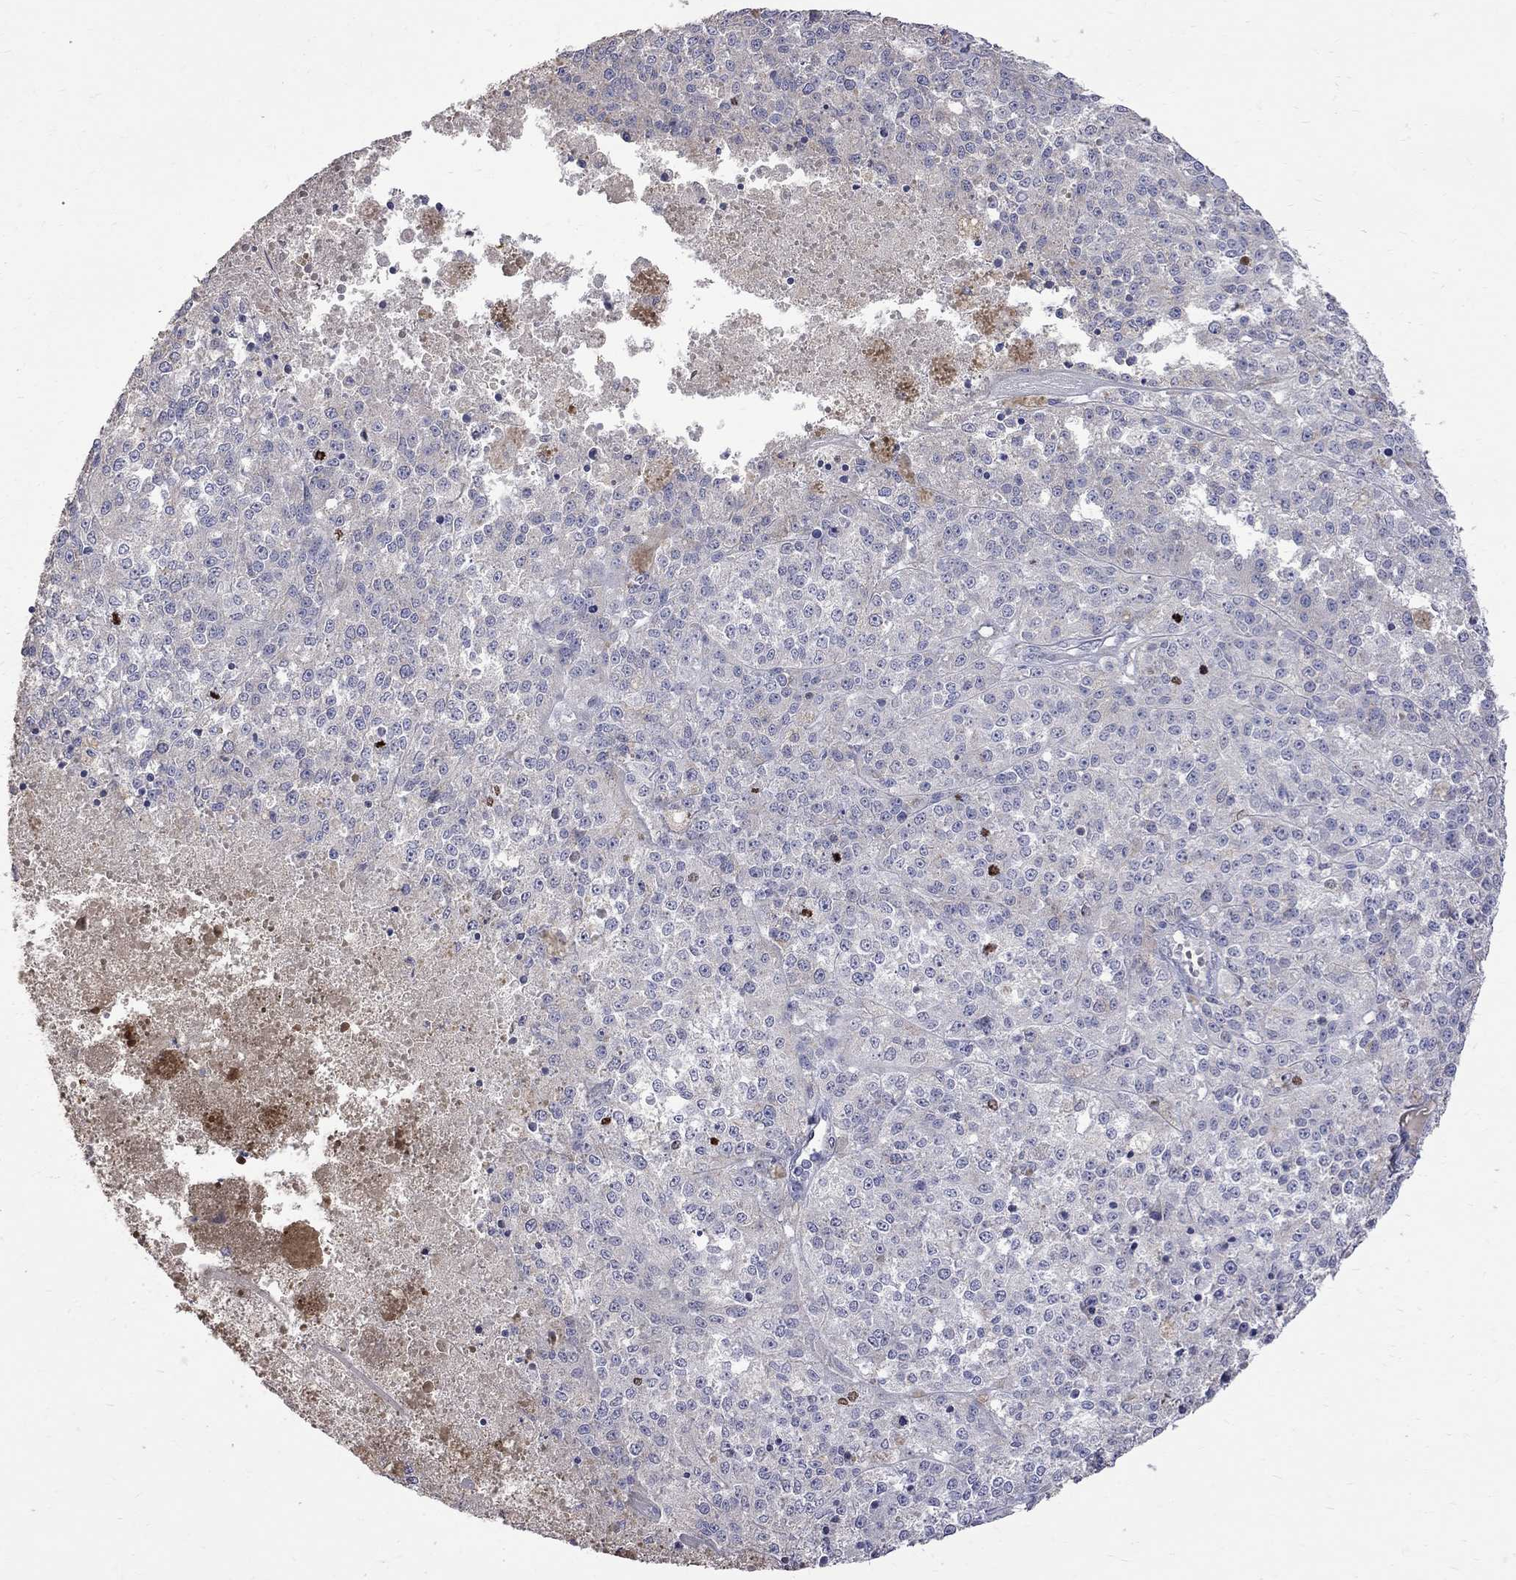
{"staining": {"intensity": "negative", "quantity": "none", "location": "none"}, "tissue": "melanoma", "cell_type": "Tumor cells", "image_type": "cancer", "snomed": [{"axis": "morphology", "description": "Malignant melanoma, Metastatic site"}, {"axis": "topography", "description": "Lymph node"}], "caption": "Melanoma was stained to show a protein in brown. There is no significant positivity in tumor cells.", "gene": "CKAP2", "patient": {"sex": "female", "age": 64}}